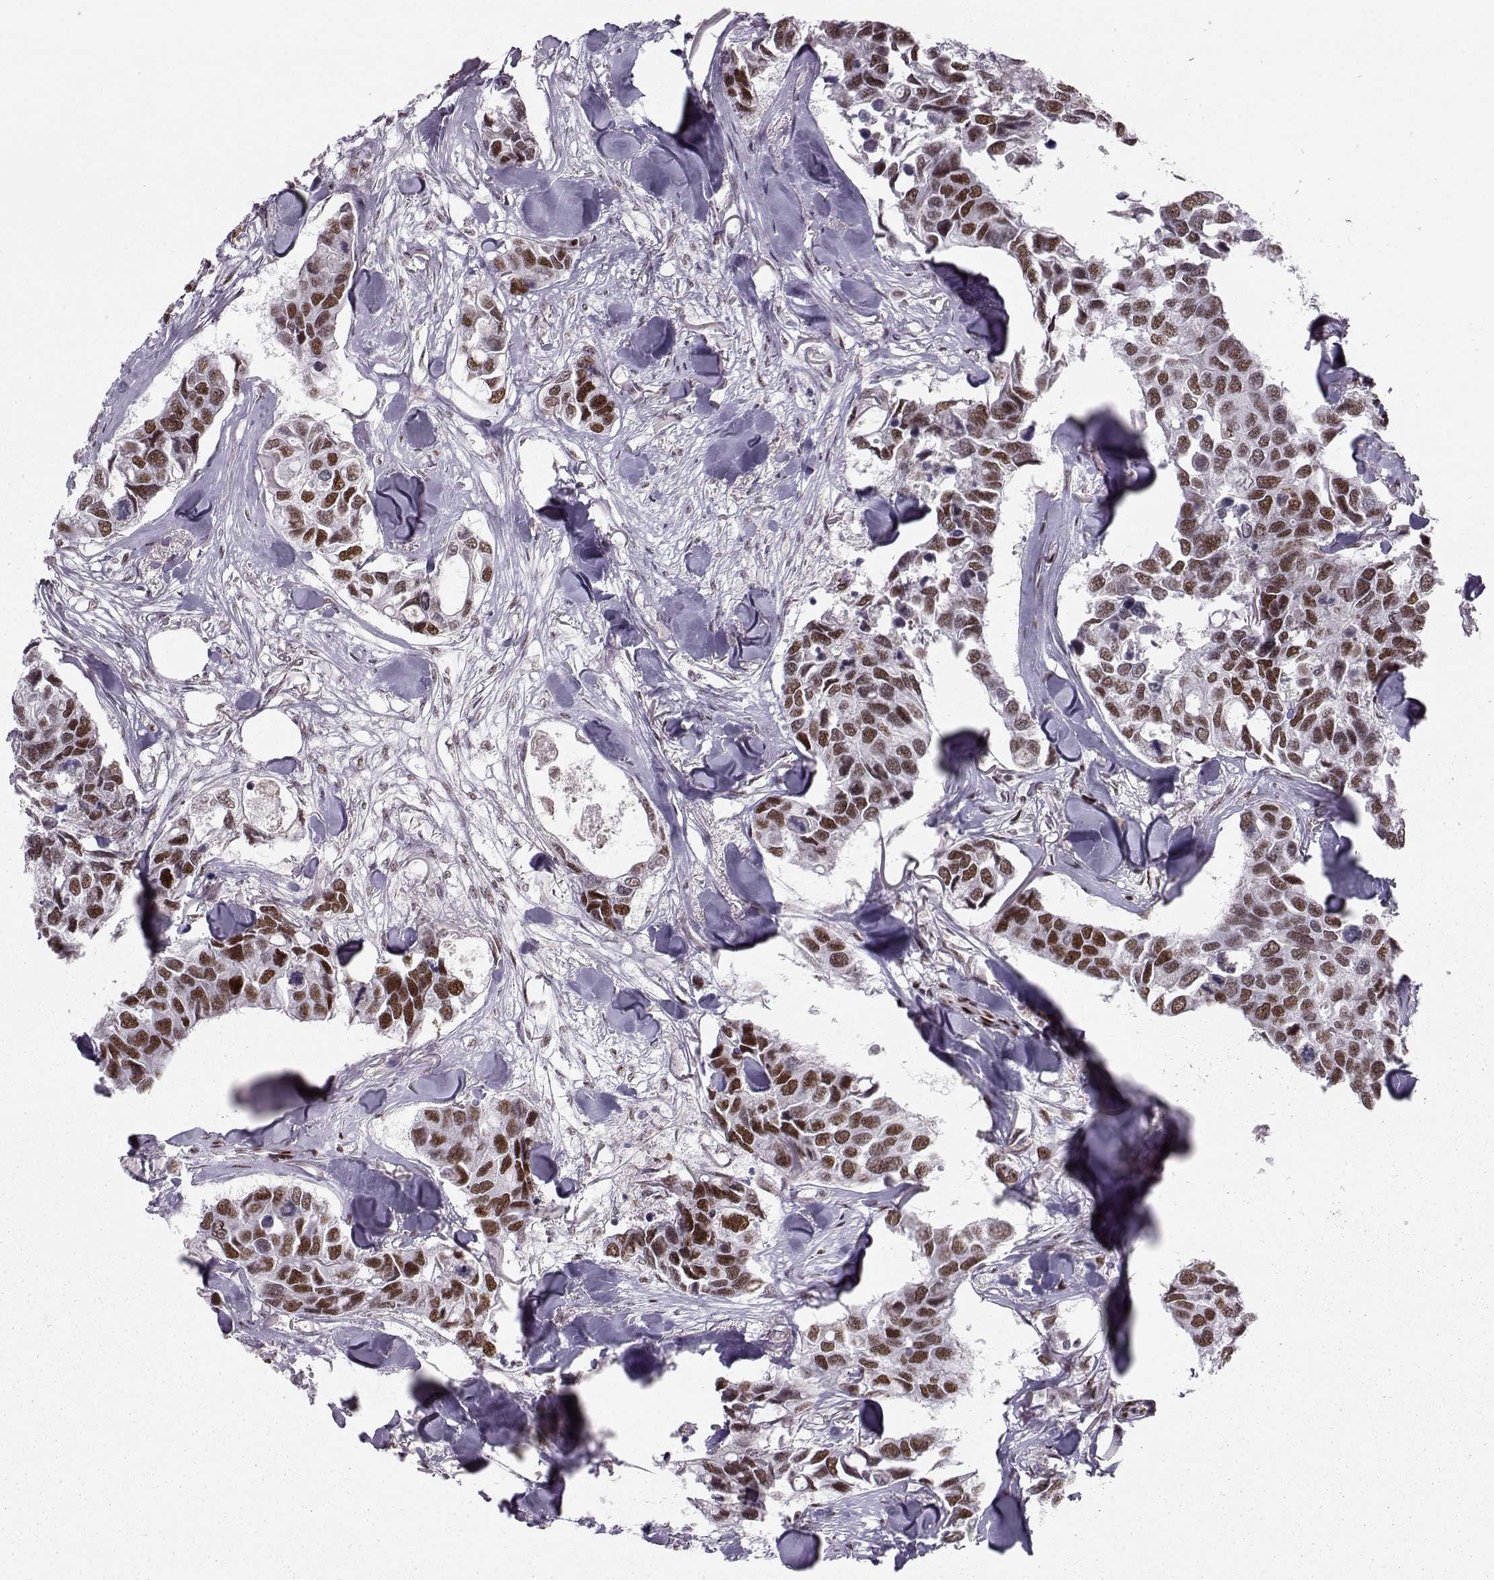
{"staining": {"intensity": "strong", "quantity": ">75%", "location": "nuclear"}, "tissue": "breast cancer", "cell_type": "Tumor cells", "image_type": "cancer", "snomed": [{"axis": "morphology", "description": "Duct carcinoma"}, {"axis": "topography", "description": "Breast"}], "caption": "Immunohistochemical staining of human infiltrating ductal carcinoma (breast) reveals high levels of strong nuclear protein expression in about >75% of tumor cells. (DAB (3,3'-diaminobenzidine) IHC with brightfield microscopy, high magnification).", "gene": "SNAPC2", "patient": {"sex": "female", "age": 83}}